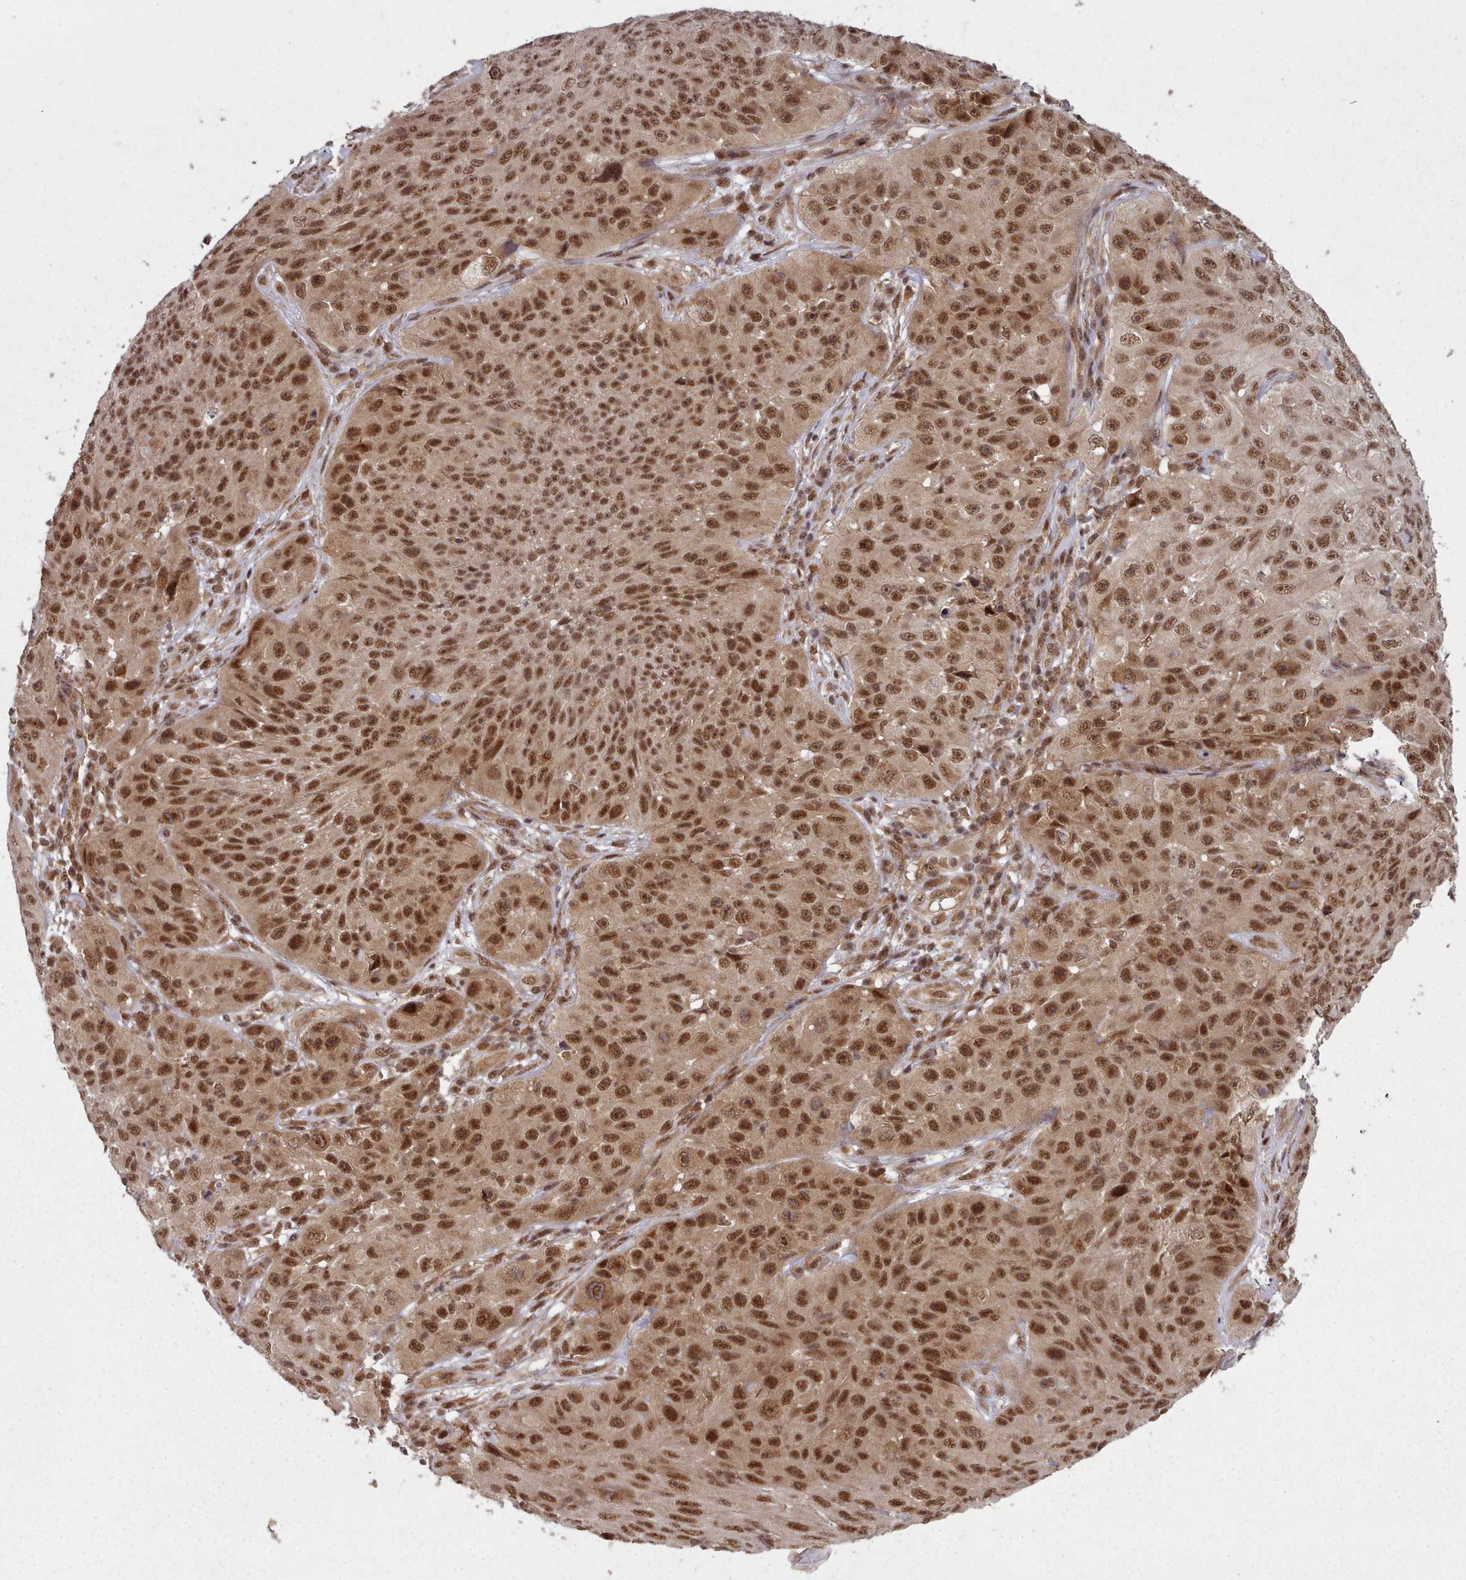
{"staining": {"intensity": "strong", "quantity": ">75%", "location": "cytoplasmic/membranous,nuclear"}, "tissue": "skin cancer", "cell_type": "Tumor cells", "image_type": "cancer", "snomed": [{"axis": "morphology", "description": "Squamous cell carcinoma, NOS"}, {"axis": "topography", "description": "Skin"}], "caption": "Strong cytoplasmic/membranous and nuclear protein staining is present in about >75% of tumor cells in squamous cell carcinoma (skin).", "gene": "DHX8", "patient": {"sex": "female", "age": 87}}